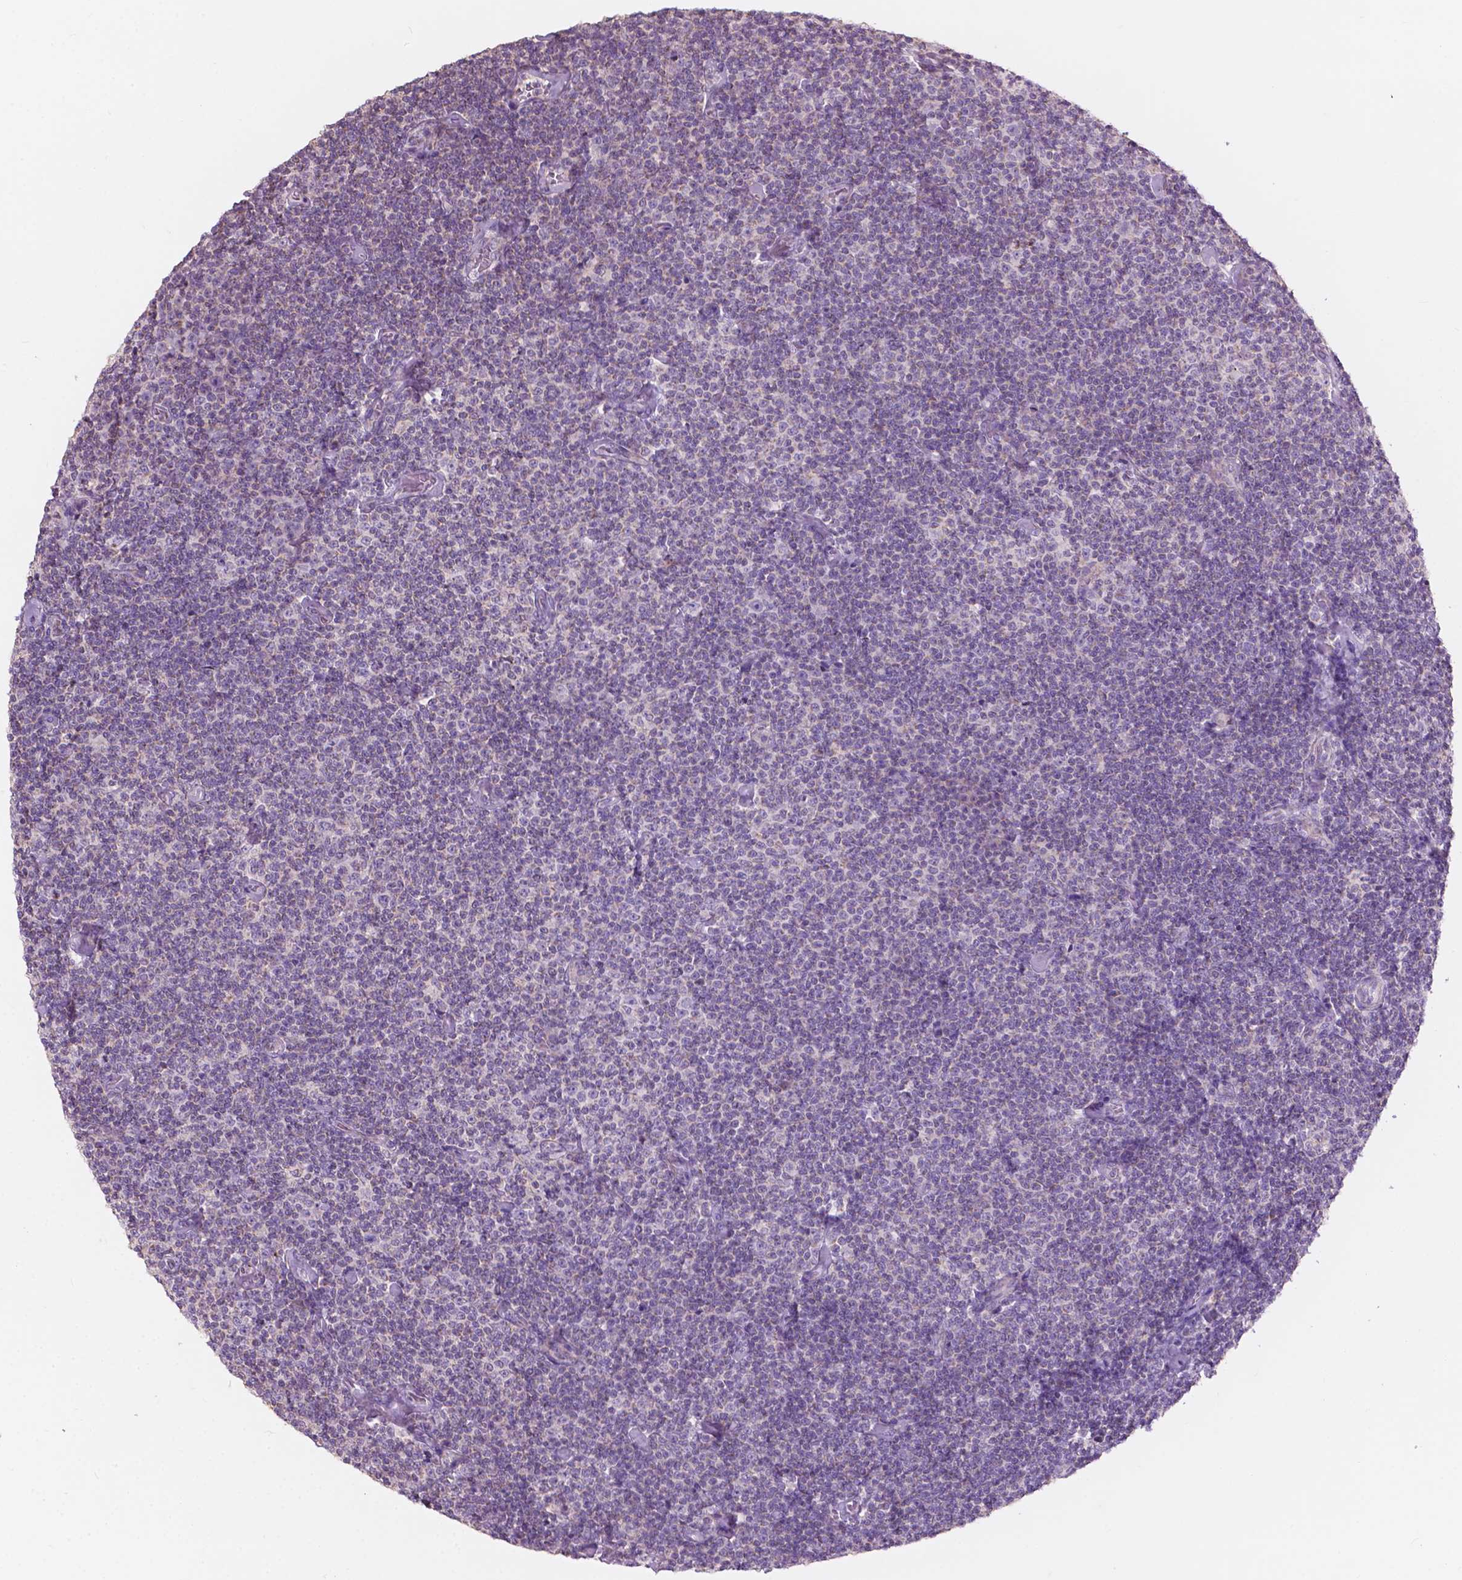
{"staining": {"intensity": "negative", "quantity": "none", "location": "none"}, "tissue": "lymphoma", "cell_type": "Tumor cells", "image_type": "cancer", "snomed": [{"axis": "morphology", "description": "Malignant lymphoma, non-Hodgkin's type, Low grade"}, {"axis": "topography", "description": "Lymph node"}], "caption": "Tumor cells are negative for brown protein staining in low-grade malignant lymphoma, non-Hodgkin's type.", "gene": "NDUFS1", "patient": {"sex": "male", "age": 81}}